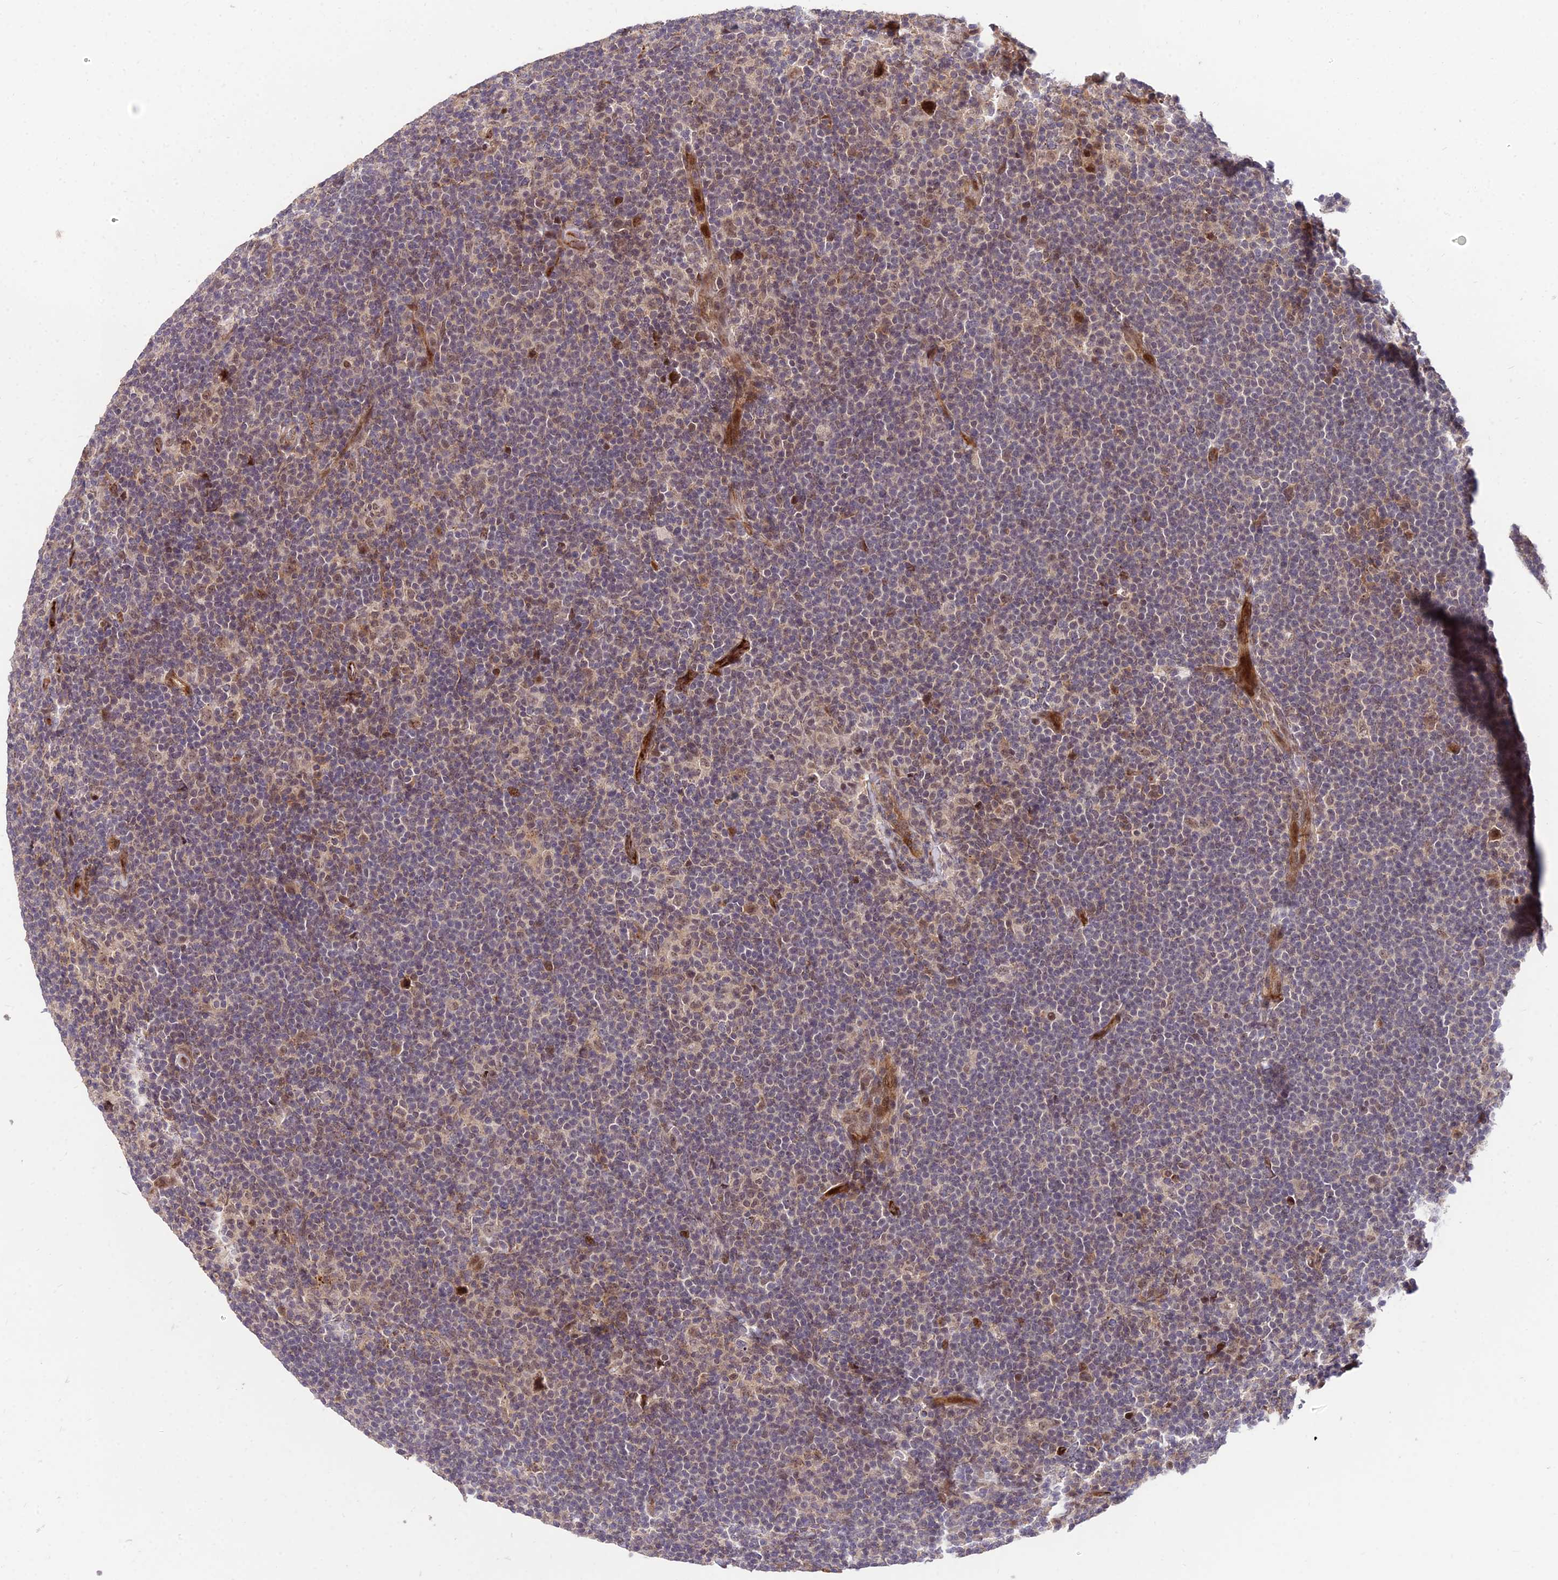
{"staining": {"intensity": "weak", "quantity": ">75%", "location": "cytoplasmic/membranous,nuclear"}, "tissue": "lymphoma", "cell_type": "Tumor cells", "image_type": "cancer", "snomed": [{"axis": "morphology", "description": "Hodgkin's disease, NOS"}, {"axis": "topography", "description": "Lymph node"}], "caption": "Hodgkin's disease stained with a brown dye exhibits weak cytoplasmic/membranous and nuclear positive positivity in about >75% of tumor cells.", "gene": "ZNF85", "patient": {"sex": "female", "age": 57}}